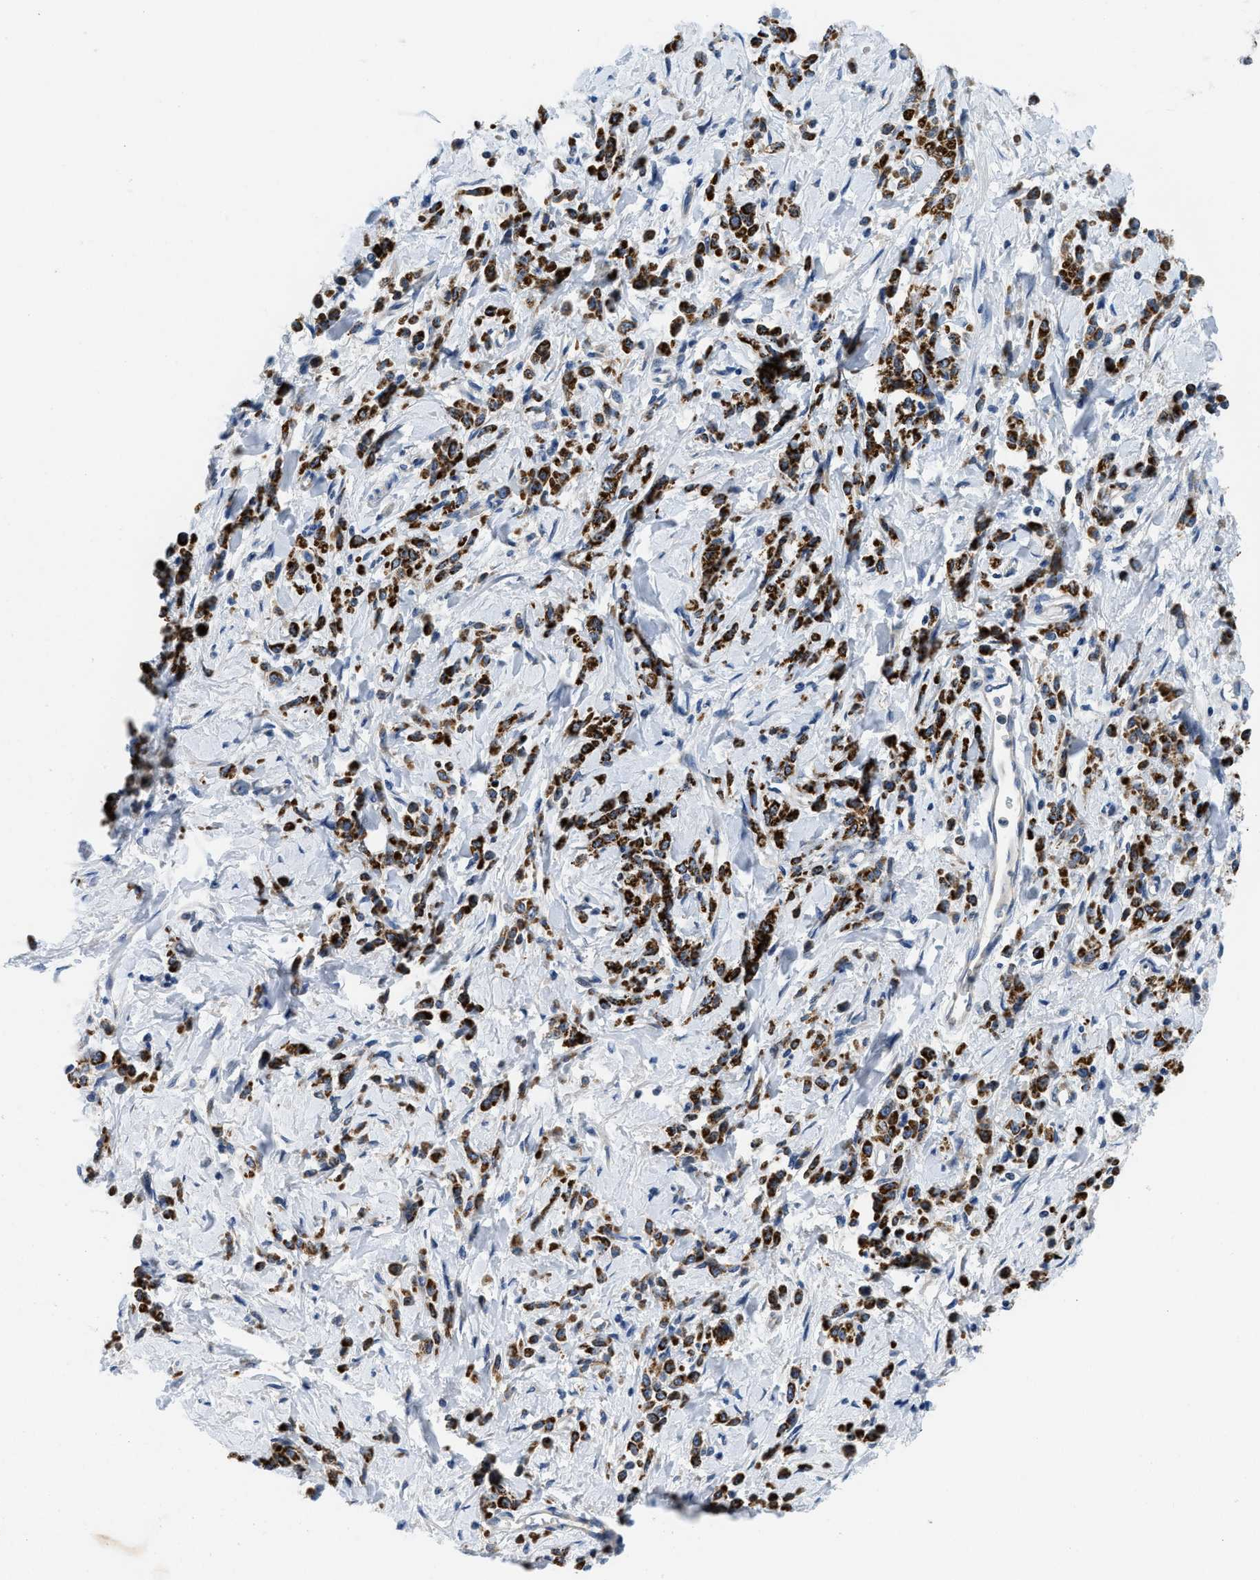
{"staining": {"intensity": "strong", "quantity": ">75%", "location": "cytoplasmic/membranous"}, "tissue": "stomach cancer", "cell_type": "Tumor cells", "image_type": "cancer", "snomed": [{"axis": "morphology", "description": "Normal tissue, NOS"}, {"axis": "morphology", "description": "Adenocarcinoma, NOS"}, {"axis": "topography", "description": "Stomach"}], "caption": "Immunohistochemistry staining of adenocarcinoma (stomach), which exhibits high levels of strong cytoplasmic/membranous expression in approximately >75% of tumor cells indicating strong cytoplasmic/membranous protein expression. The staining was performed using DAB (brown) for protein detection and nuclei were counterstained in hematoxylin (blue).", "gene": "IKBKE", "patient": {"sex": "male", "age": 82}}